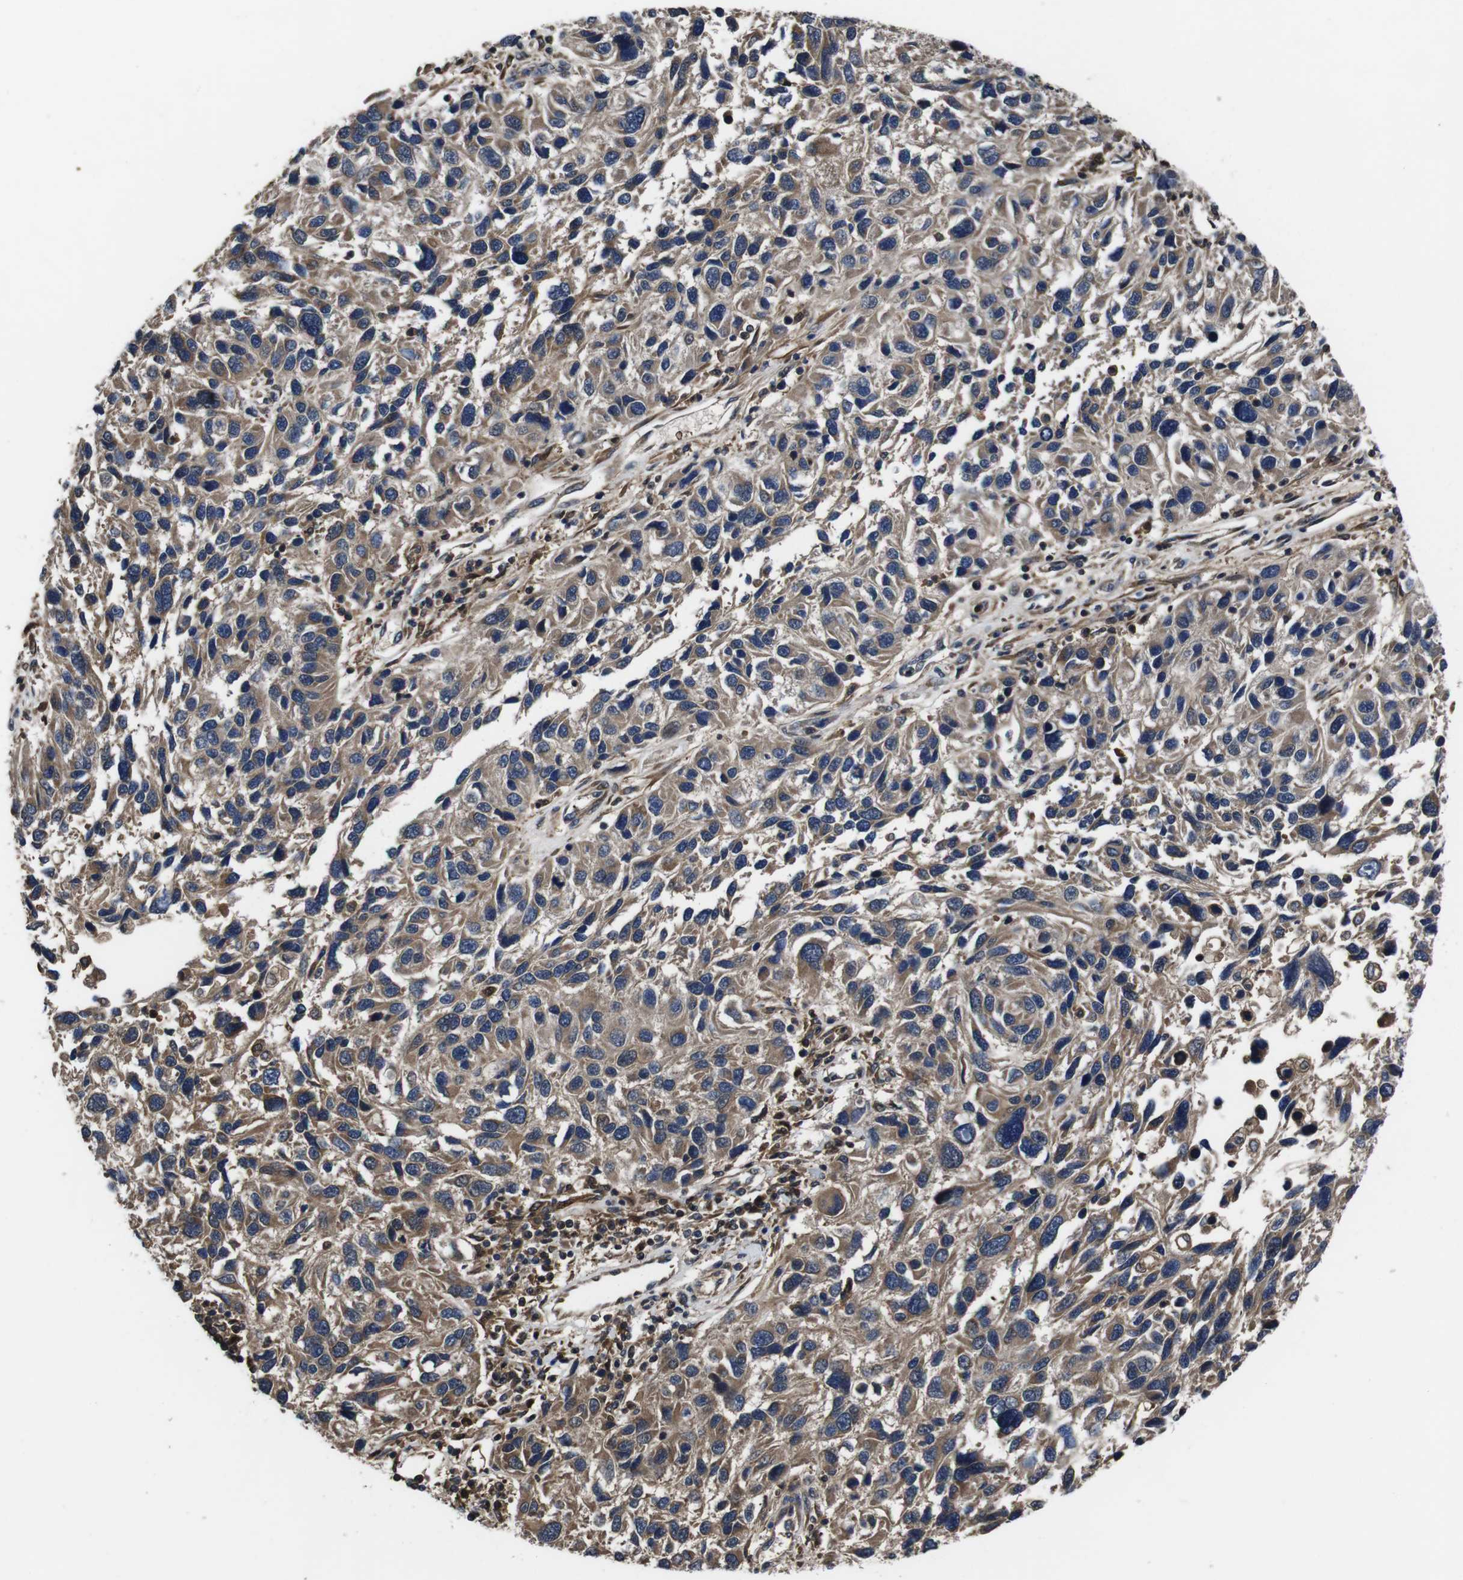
{"staining": {"intensity": "moderate", "quantity": ">75%", "location": "cytoplasmic/membranous"}, "tissue": "melanoma", "cell_type": "Tumor cells", "image_type": "cancer", "snomed": [{"axis": "morphology", "description": "Malignant melanoma, NOS"}, {"axis": "topography", "description": "Skin"}], "caption": "Melanoma stained with a protein marker exhibits moderate staining in tumor cells.", "gene": "CXCL11", "patient": {"sex": "male", "age": 53}}